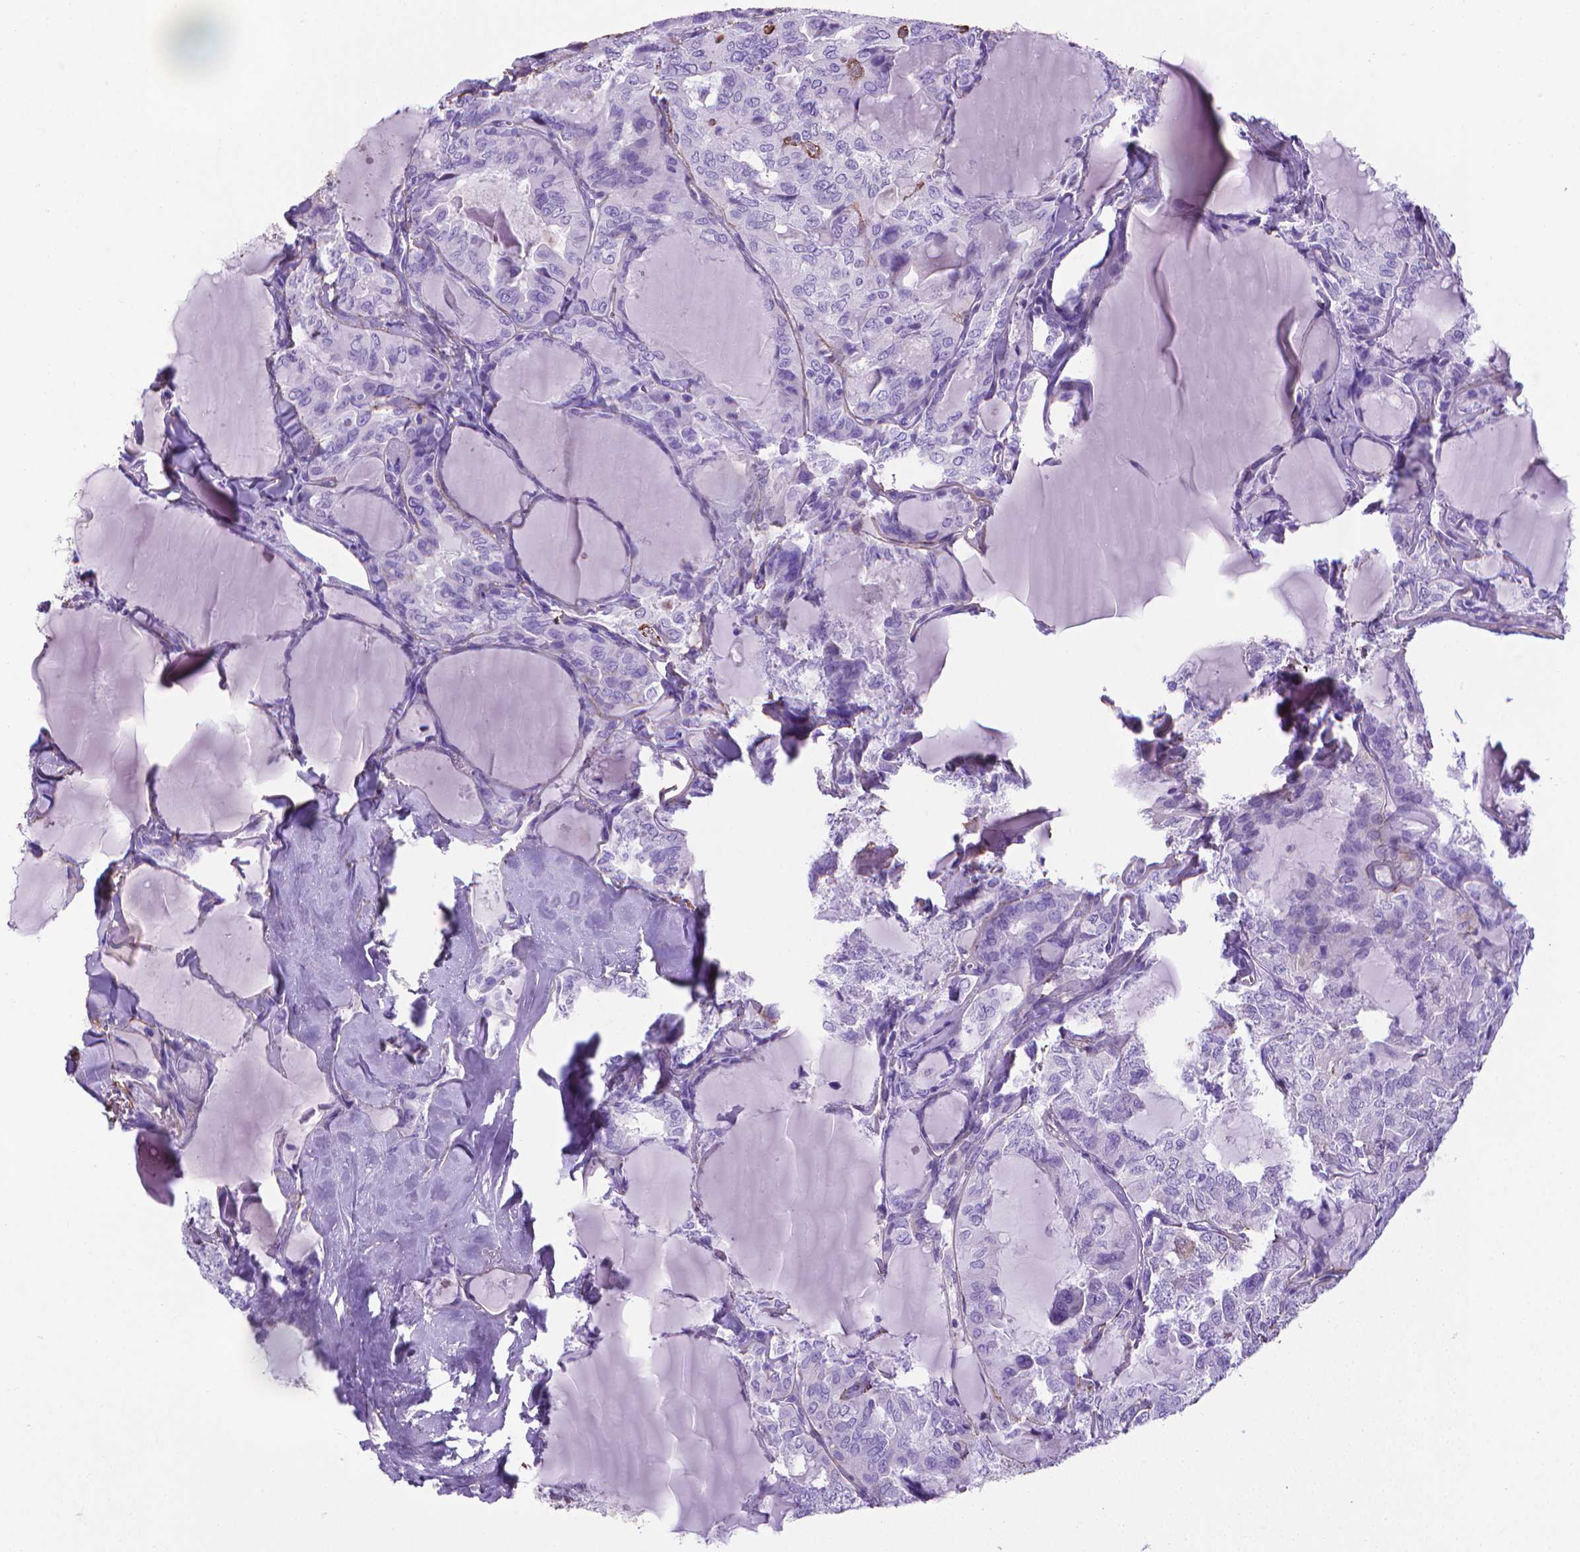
{"staining": {"intensity": "negative", "quantity": "none", "location": "none"}, "tissue": "thyroid cancer", "cell_type": "Tumor cells", "image_type": "cancer", "snomed": [{"axis": "morphology", "description": "Papillary adenocarcinoma, NOS"}, {"axis": "topography", "description": "Thyroid gland"}], "caption": "This is an IHC micrograph of human papillary adenocarcinoma (thyroid). There is no staining in tumor cells.", "gene": "MFAP2", "patient": {"sex": "male", "age": 30}}